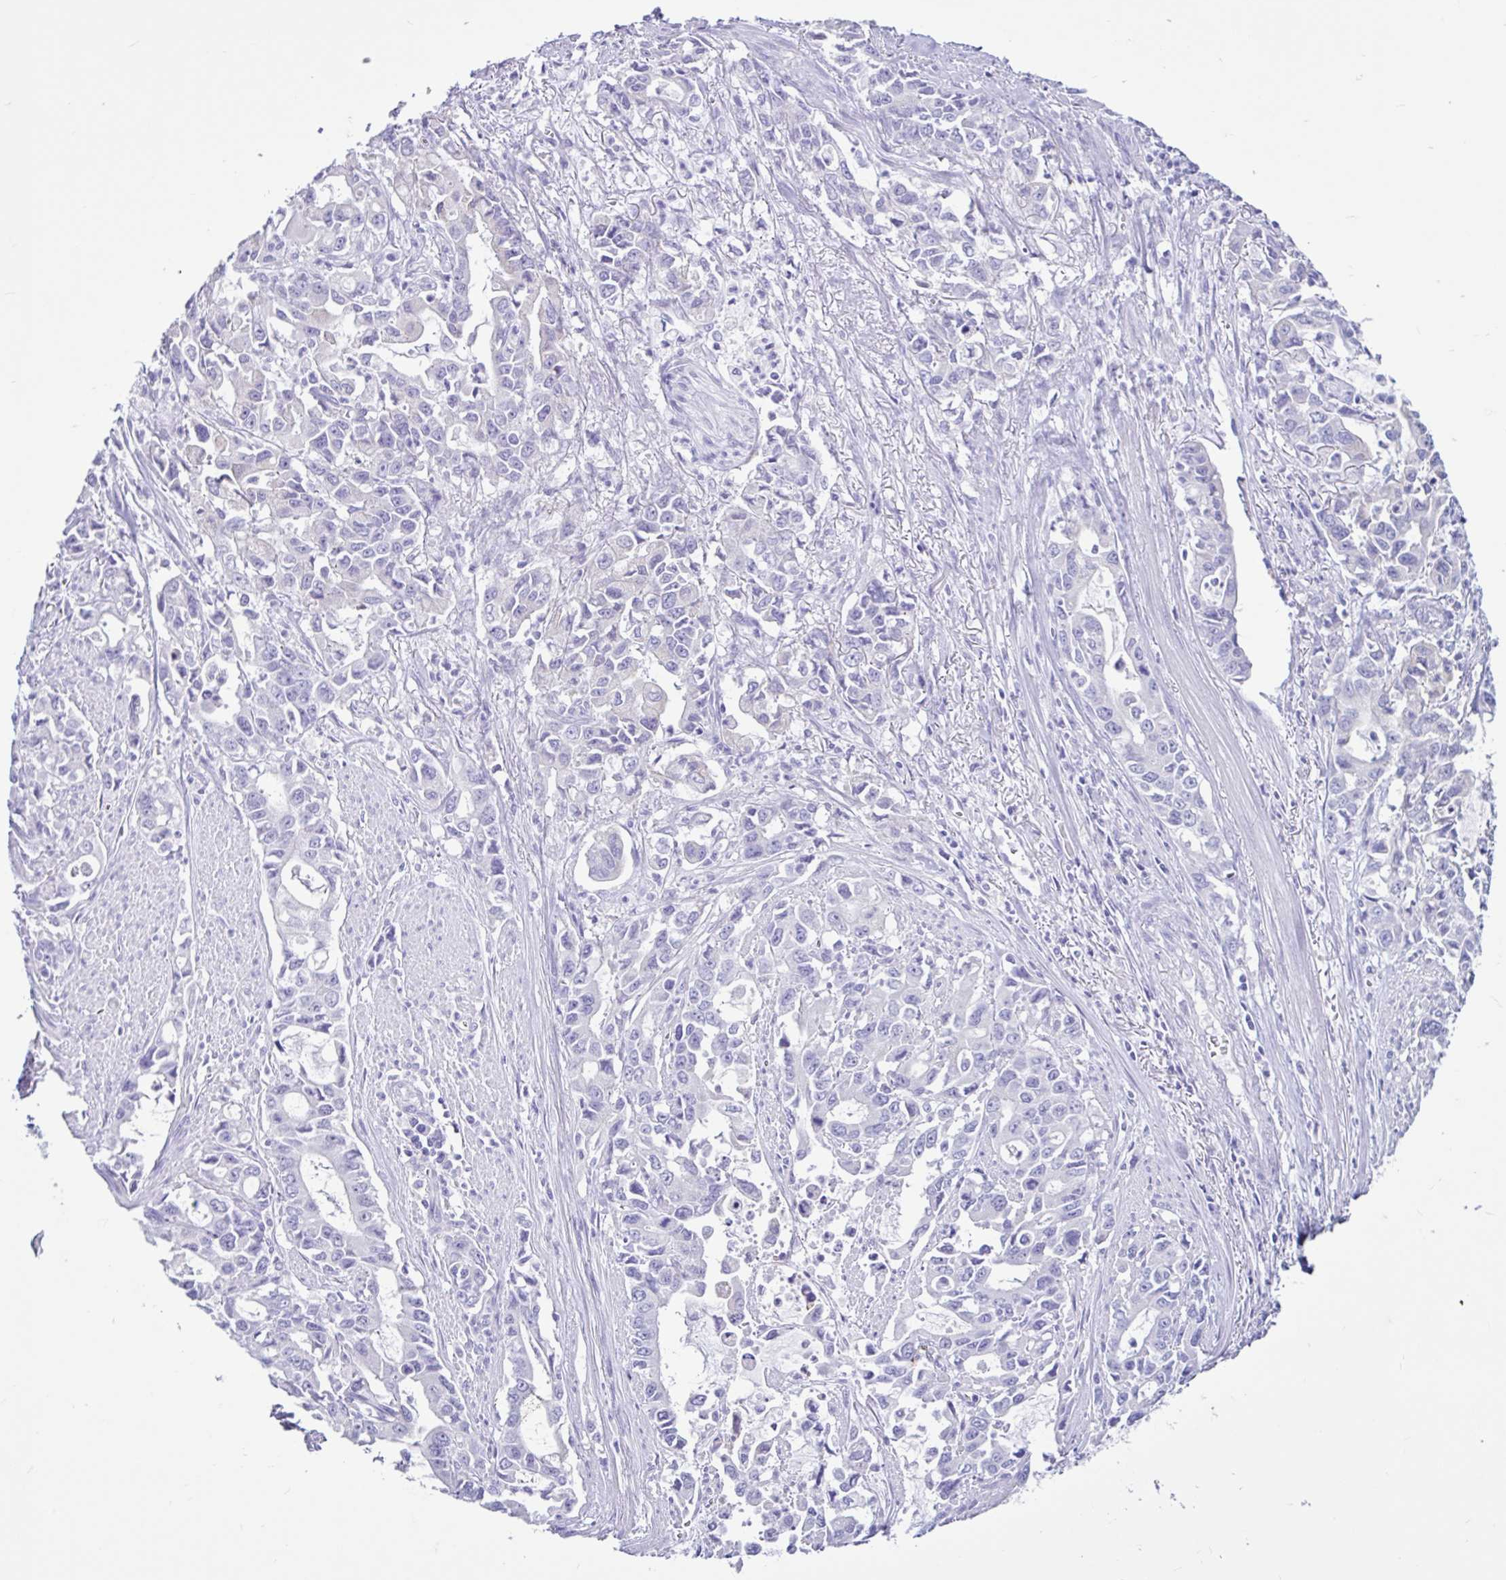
{"staining": {"intensity": "negative", "quantity": "none", "location": "none"}, "tissue": "stomach cancer", "cell_type": "Tumor cells", "image_type": "cancer", "snomed": [{"axis": "morphology", "description": "Adenocarcinoma, NOS"}, {"axis": "topography", "description": "Stomach, upper"}], "caption": "Tumor cells show no significant staining in stomach adenocarcinoma. (DAB immunohistochemistry with hematoxylin counter stain).", "gene": "CYP19A1", "patient": {"sex": "male", "age": 85}}